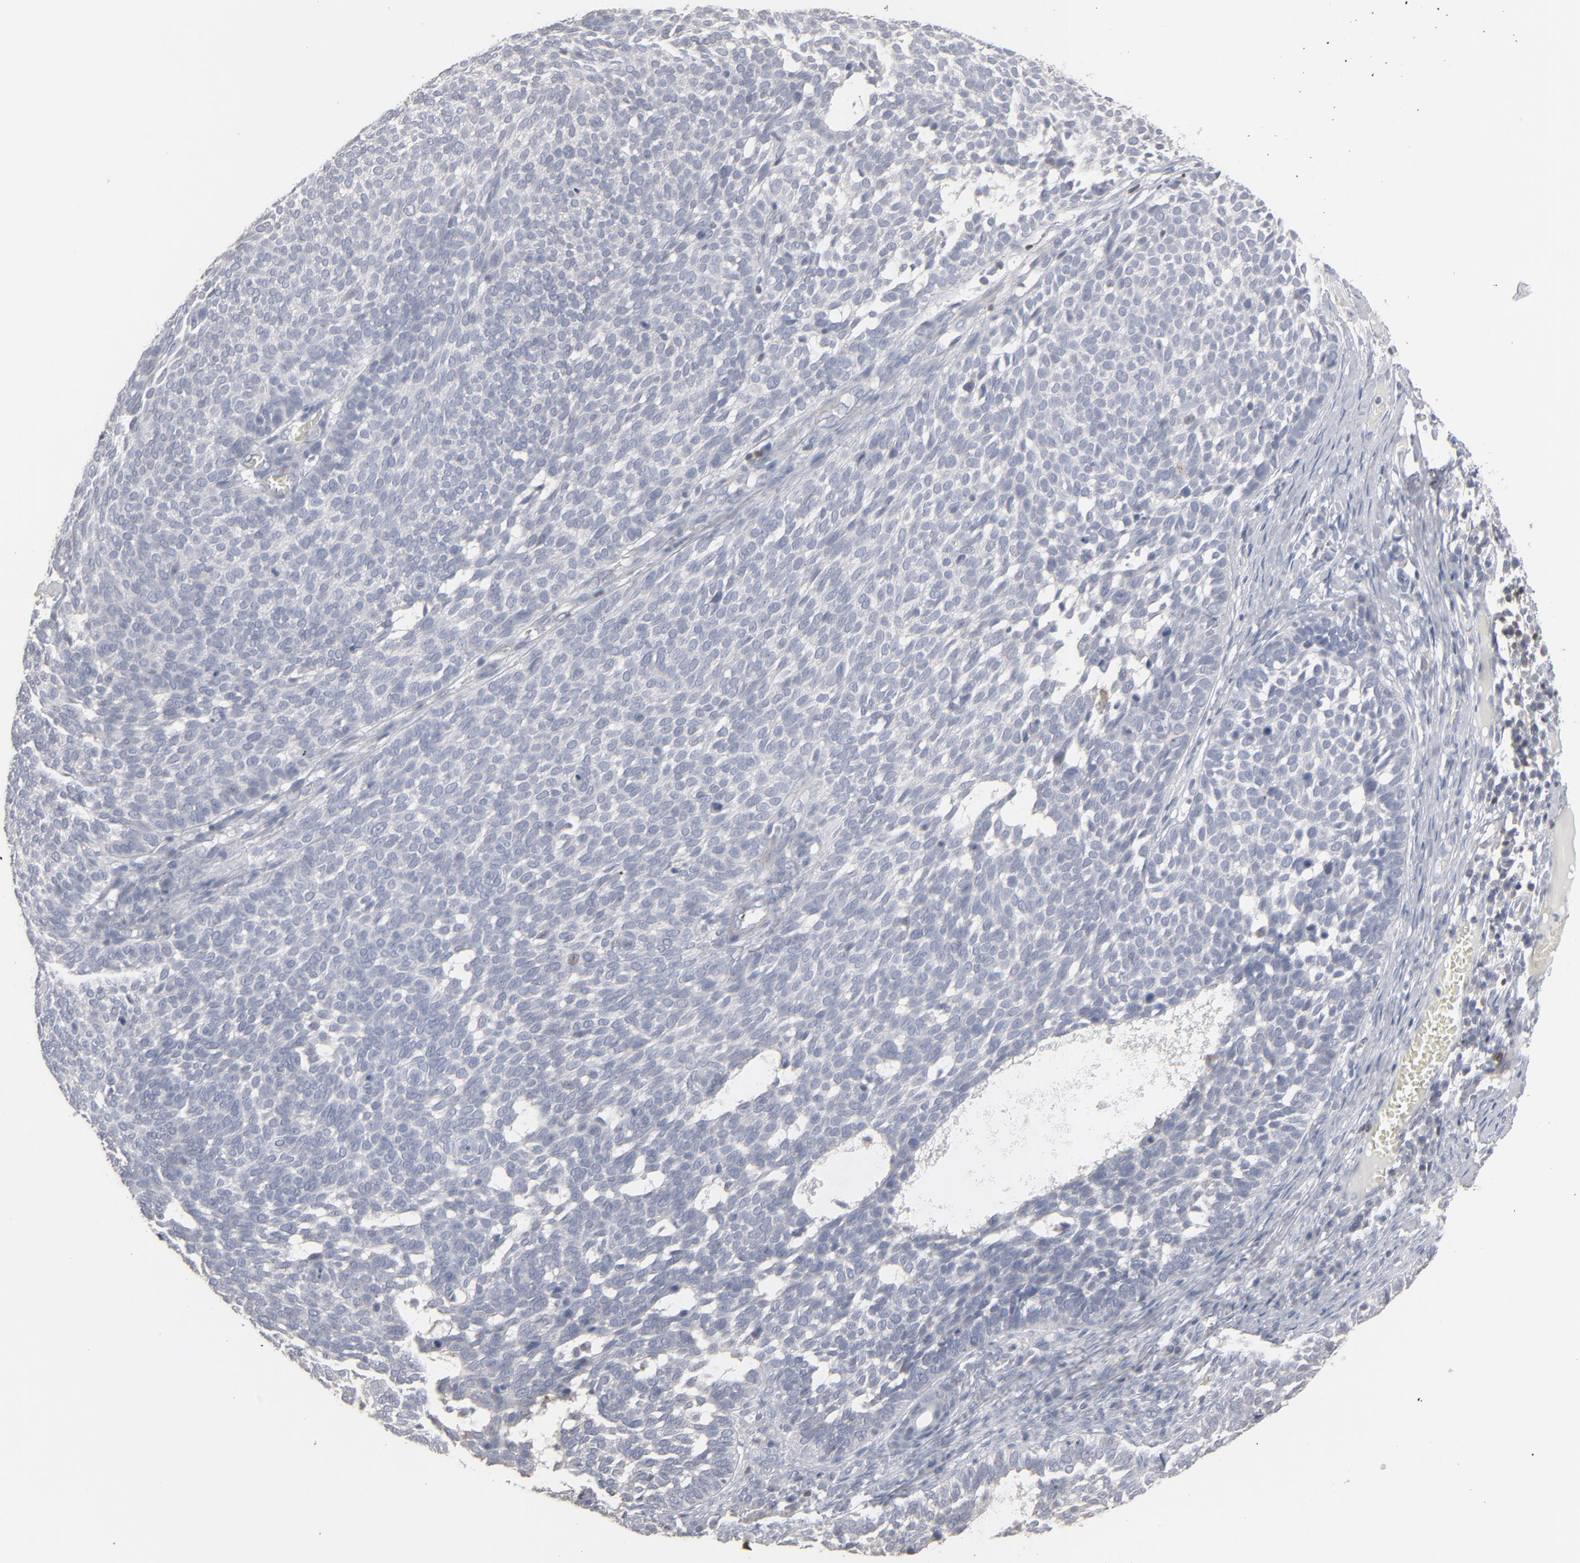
{"staining": {"intensity": "negative", "quantity": "none", "location": "none"}, "tissue": "skin cancer", "cell_type": "Tumor cells", "image_type": "cancer", "snomed": [{"axis": "morphology", "description": "Basal cell carcinoma"}, {"axis": "topography", "description": "Skin"}], "caption": "This is an immunohistochemistry (IHC) histopathology image of basal cell carcinoma (skin). There is no positivity in tumor cells.", "gene": "STAT4", "patient": {"sex": "male", "age": 63}}